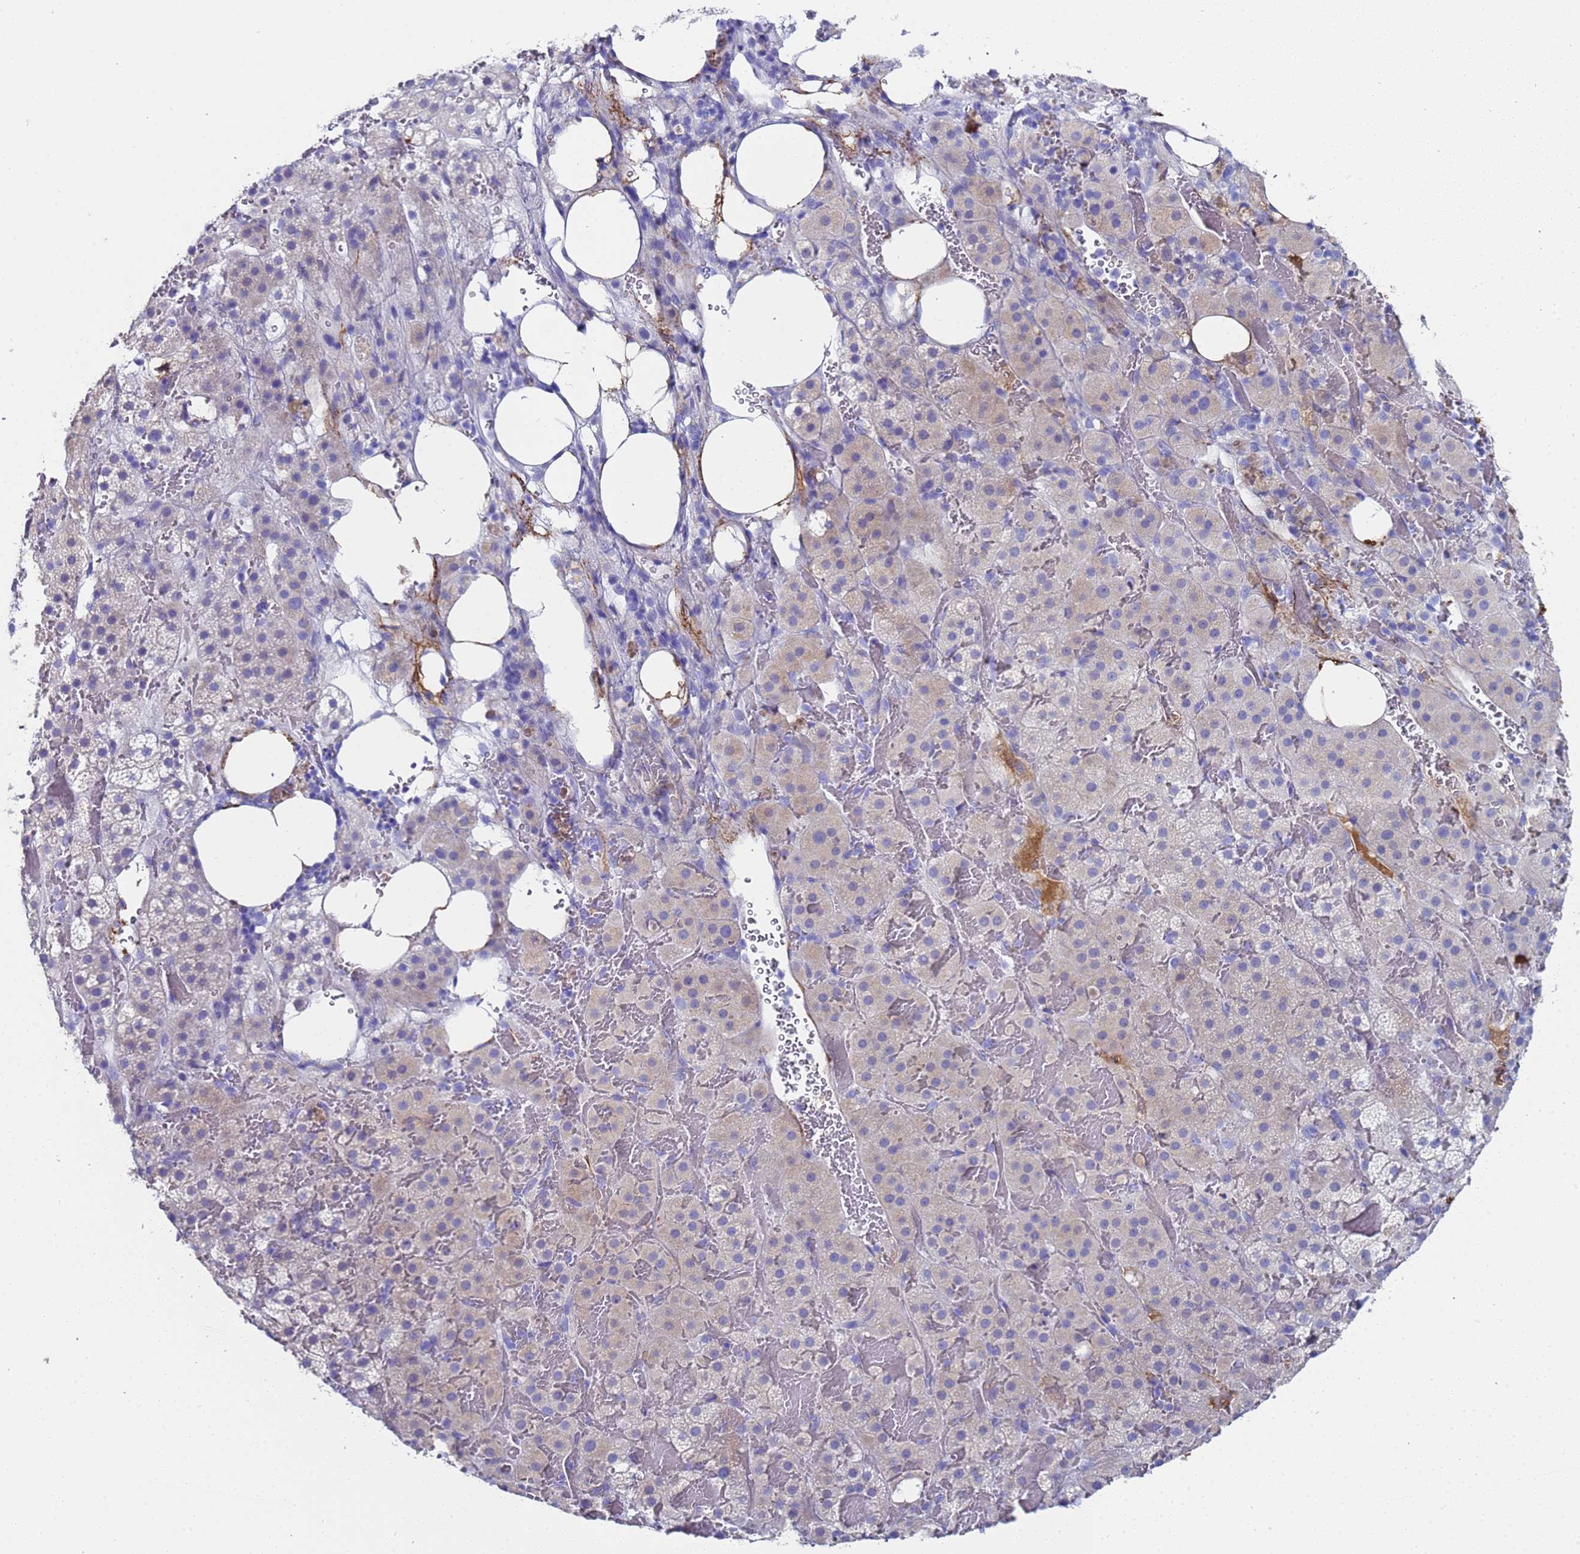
{"staining": {"intensity": "weak", "quantity": "<25%", "location": "cytoplasmic/membranous"}, "tissue": "adrenal gland", "cell_type": "Glandular cells", "image_type": "normal", "snomed": [{"axis": "morphology", "description": "Normal tissue, NOS"}, {"axis": "topography", "description": "Adrenal gland"}], "caption": "Immunohistochemistry (IHC) histopathology image of normal adrenal gland: adrenal gland stained with DAB exhibits no significant protein positivity in glandular cells. (DAB IHC with hematoxylin counter stain).", "gene": "ADIPOQ", "patient": {"sex": "female", "age": 59}}